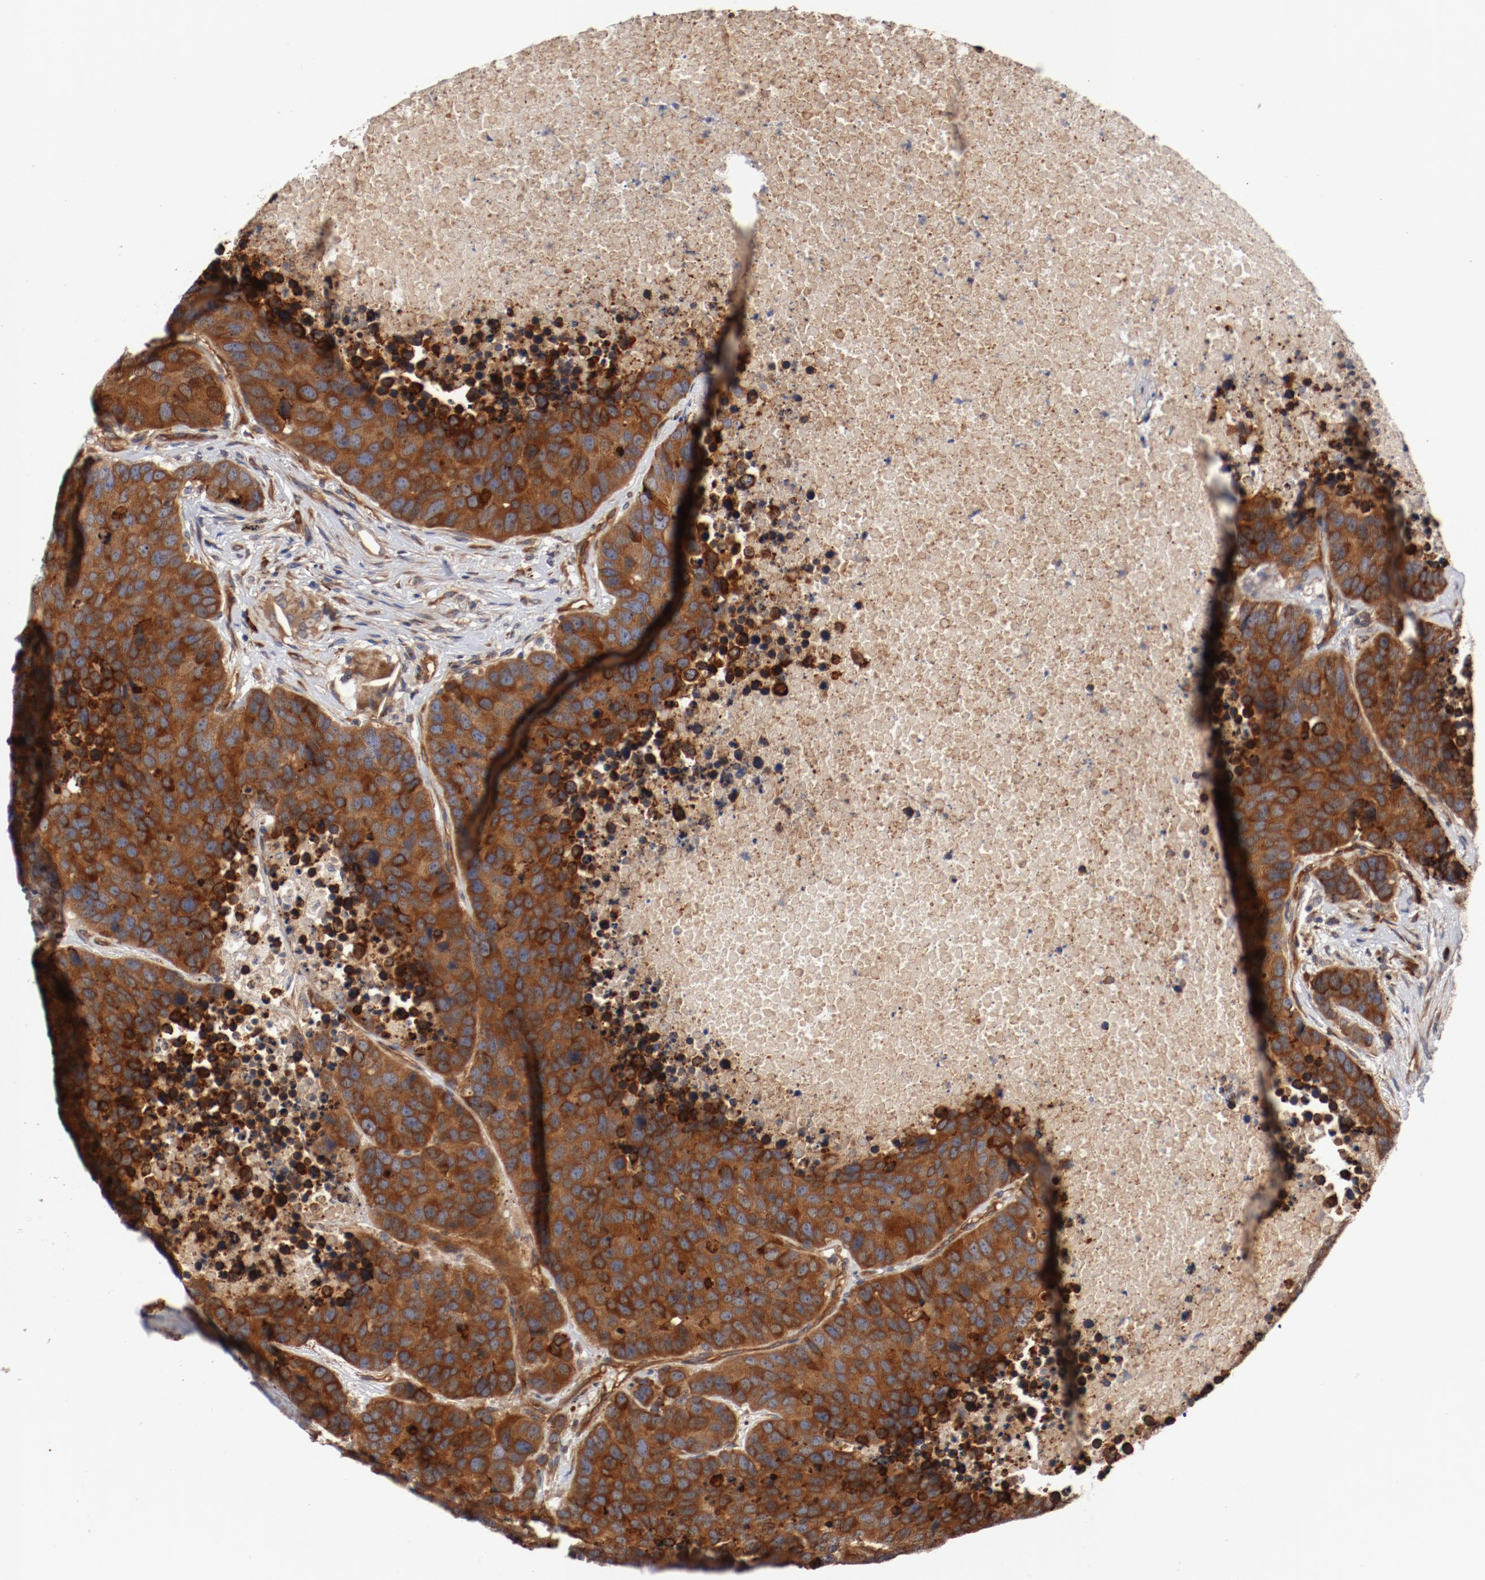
{"staining": {"intensity": "strong", "quantity": ">75%", "location": "cytoplasmic/membranous"}, "tissue": "carcinoid", "cell_type": "Tumor cells", "image_type": "cancer", "snomed": [{"axis": "morphology", "description": "Carcinoid, malignant, NOS"}, {"axis": "topography", "description": "Lung"}], "caption": "An immunohistochemistry image of neoplastic tissue is shown. Protein staining in brown highlights strong cytoplasmic/membranous positivity in carcinoid within tumor cells.", "gene": "PITPNM2", "patient": {"sex": "male", "age": 60}}